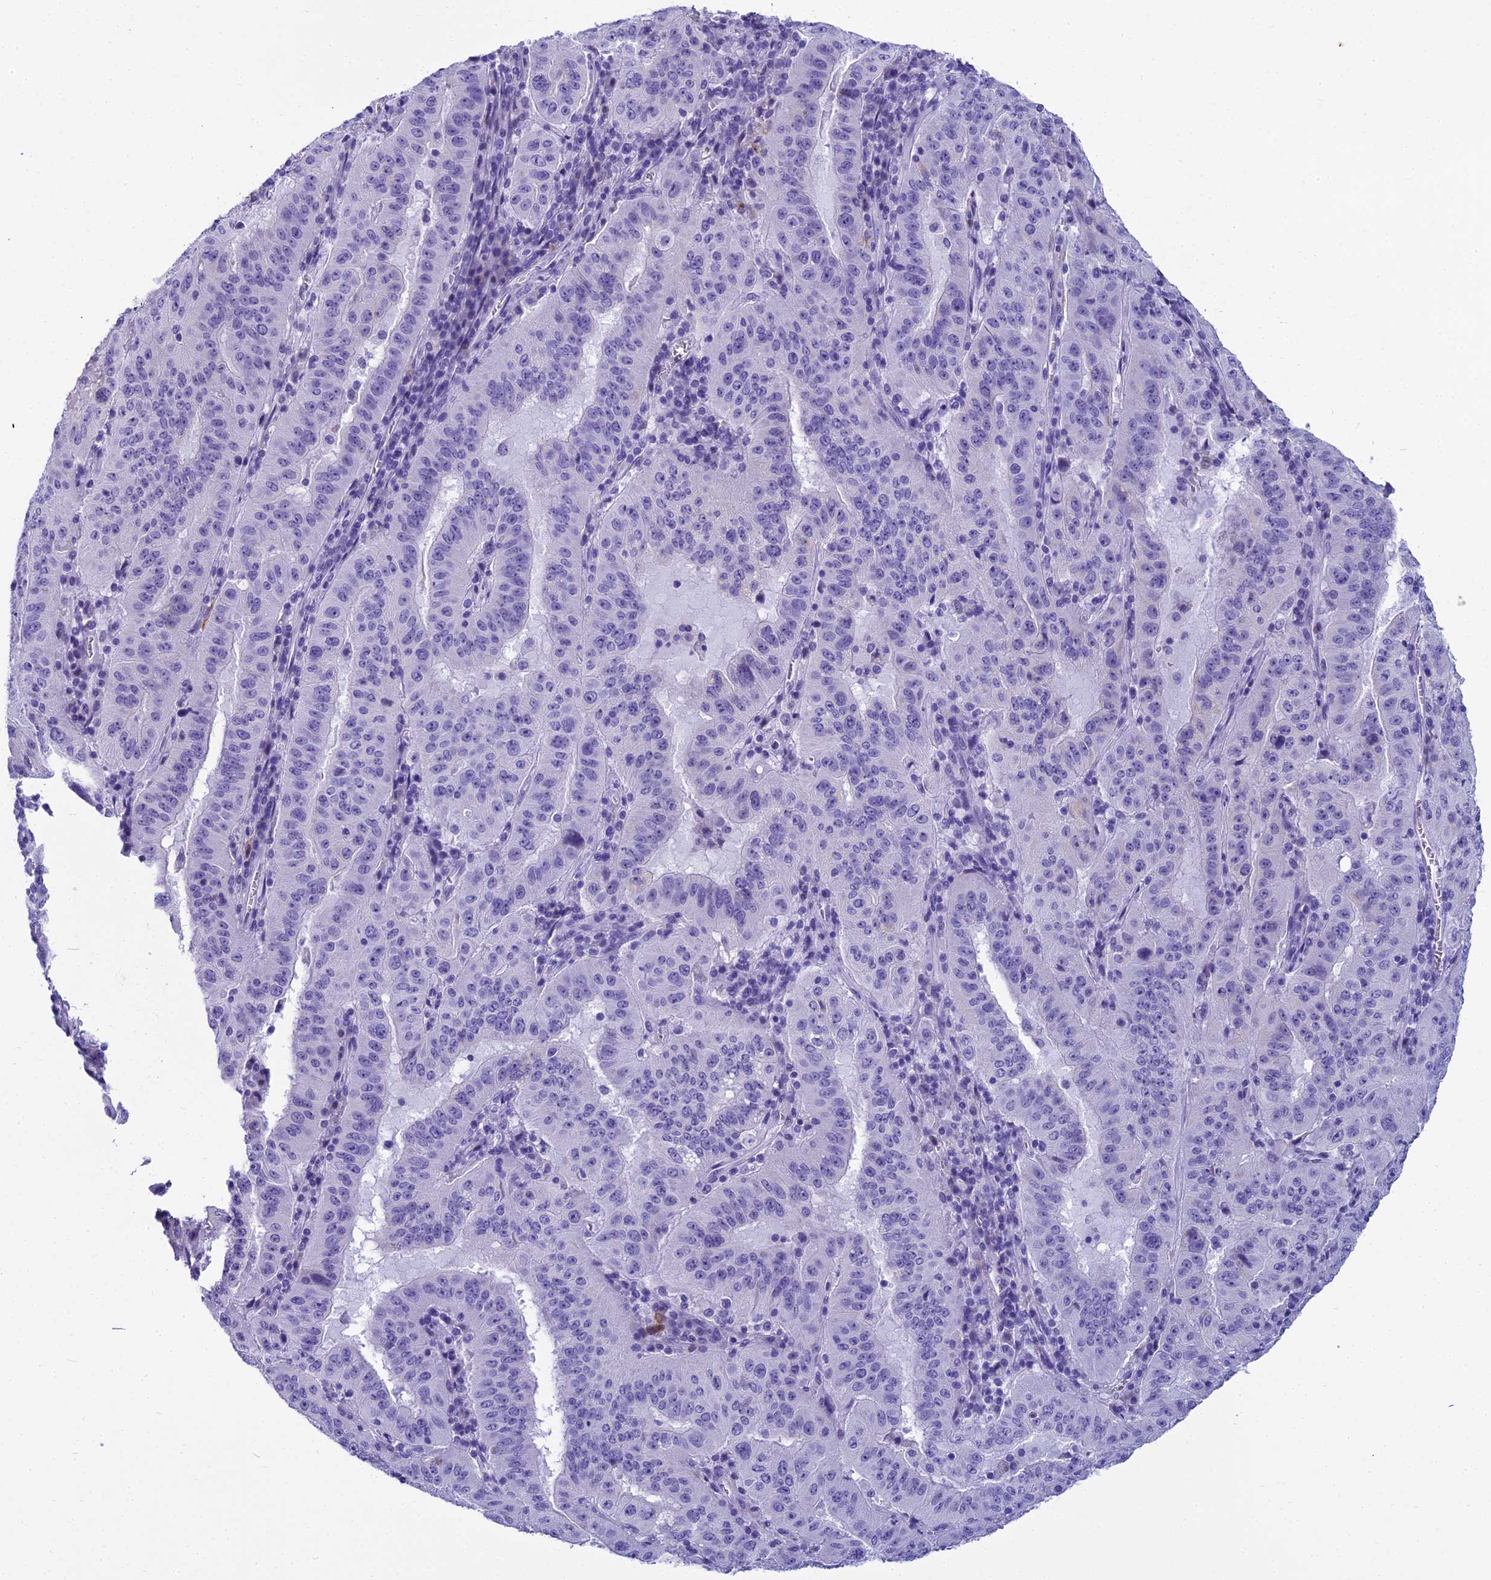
{"staining": {"intensity": "negative", "quantity": "none", "location": "none"}, "tissue": "pancreatic cancer", "cell_type": "Tumor cells", "image_type": "cancer", "snomed": [{"axis": "morphology", "description": "Adenocarcinoma, NOS"}, {"axis": "topography", "description": "Pancreas"}], "caption": "High magnification brightfield microscopy of pancreatic adenocarcinoma stained with DAB (brown) and counterstained with hematoxylin (blue): tumor cells show no significant positivity. Brightfield microscopy of immunohistochemistry stained with DAB (3,3'-diaminobenzidine) (brown) and hematoxylin (blue), captured at high magnification.", "gene": "KCTD14", "patient": {"sex": "male", "age": 63}}